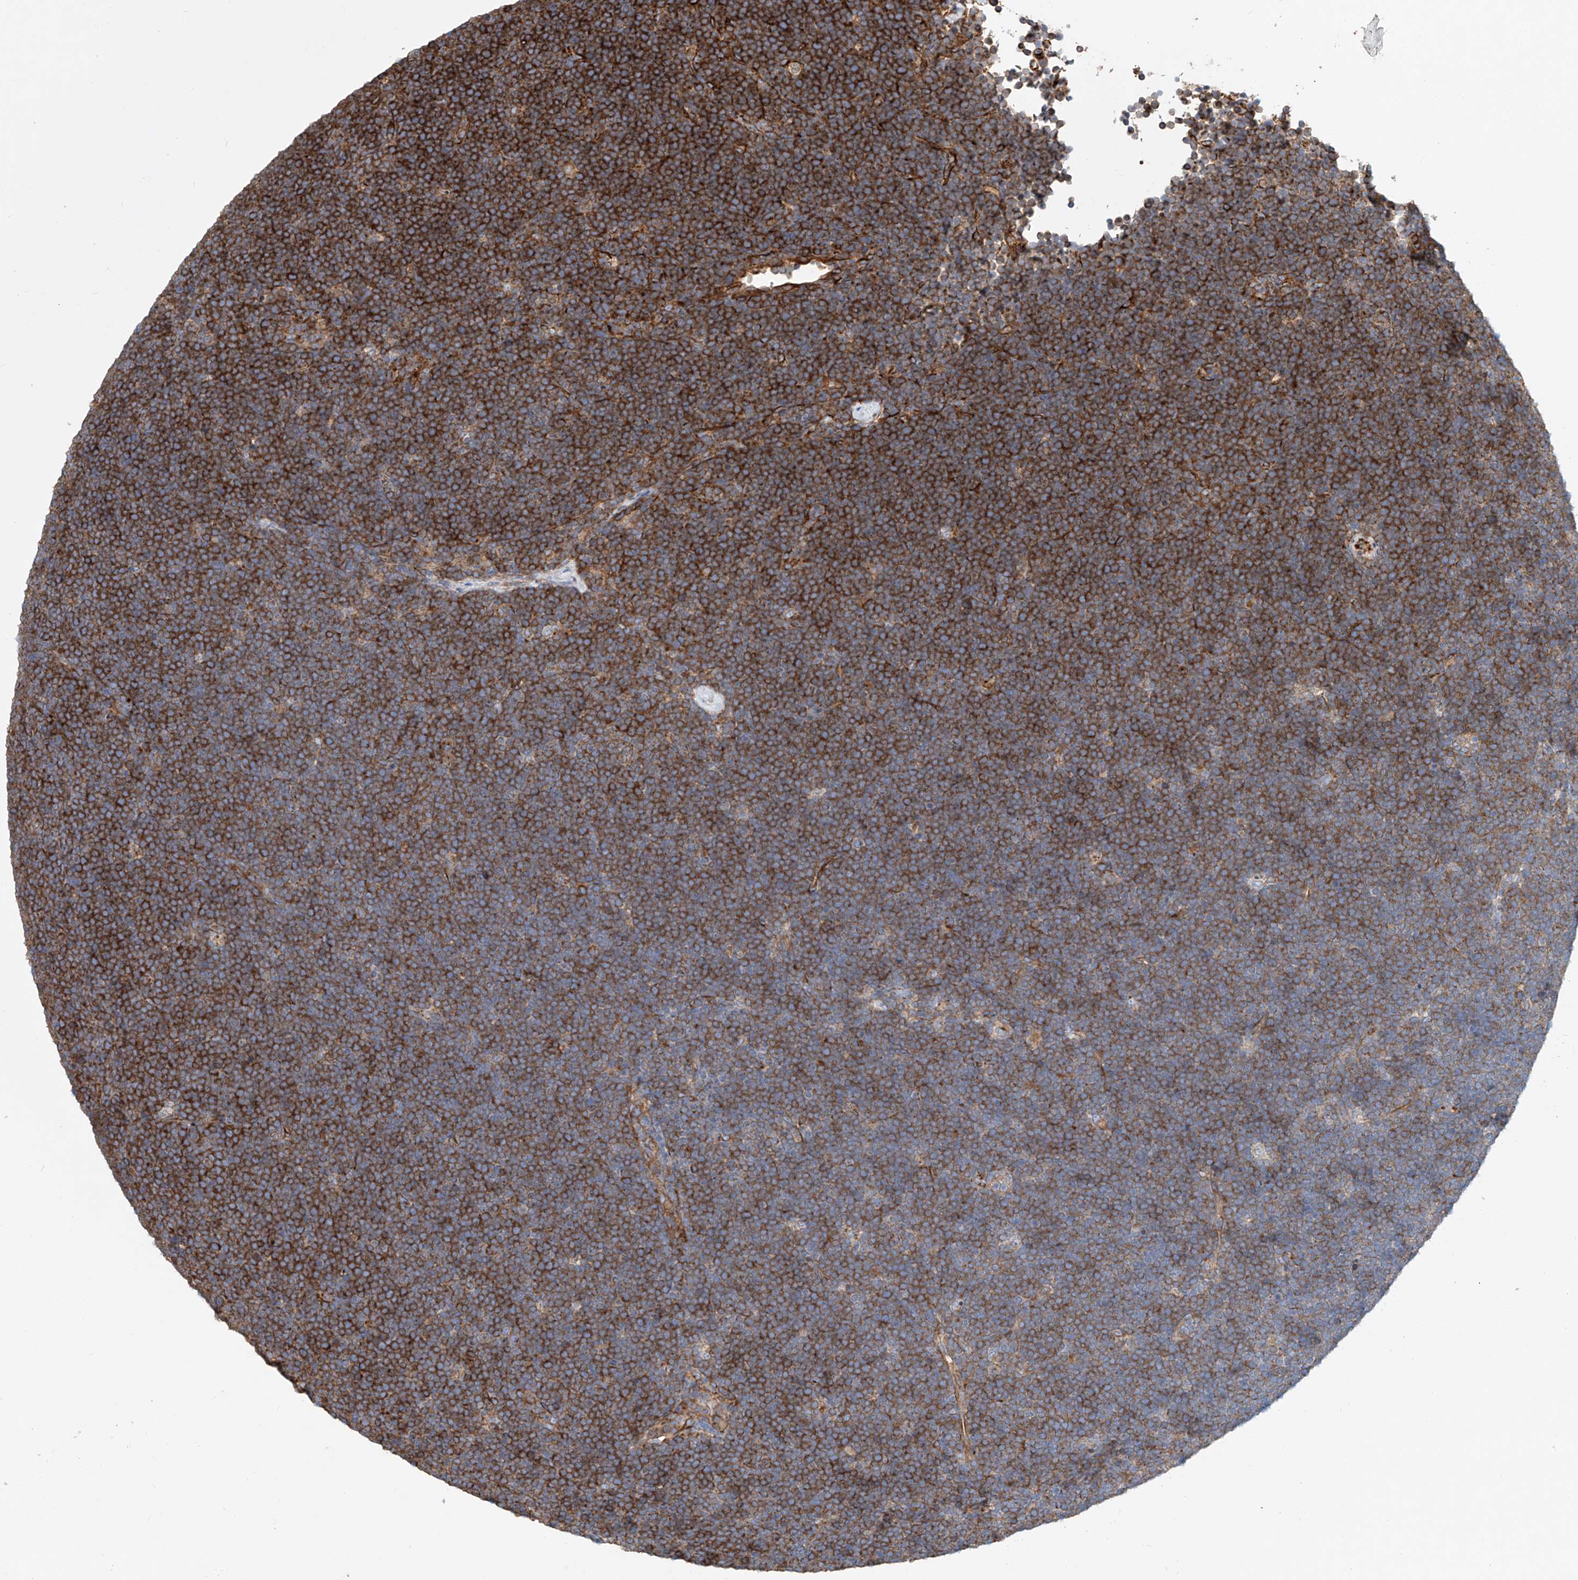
{"staining": {"intensity": "strong", "quantity": "25%-75%", "location": "cytoplasmic/membranous"}, "tissue": "lymphoma", "cell_type": "Tumor cells", "image_type": "cancer", "snomed": [{"axis": "morphology", "description": "Malignant lymphoma, non-Hodgkin's type, High grade"}, {"axis": "topography", "description": "Lymph node"}], "caption": "High-power microscopy captured an IHC micrograph of lymphoma, revealing strong cytoplasmic/membranous positivity in approximately 25%-75% of tumor cells. The staining was performed using DAB to visualize the protein expression in brown, while the nuclei were stained in blue with hematoxylin (Magnification: 20x).", "gene": "HGSNAT", "patient": {"sex": "male", "age": 13}}